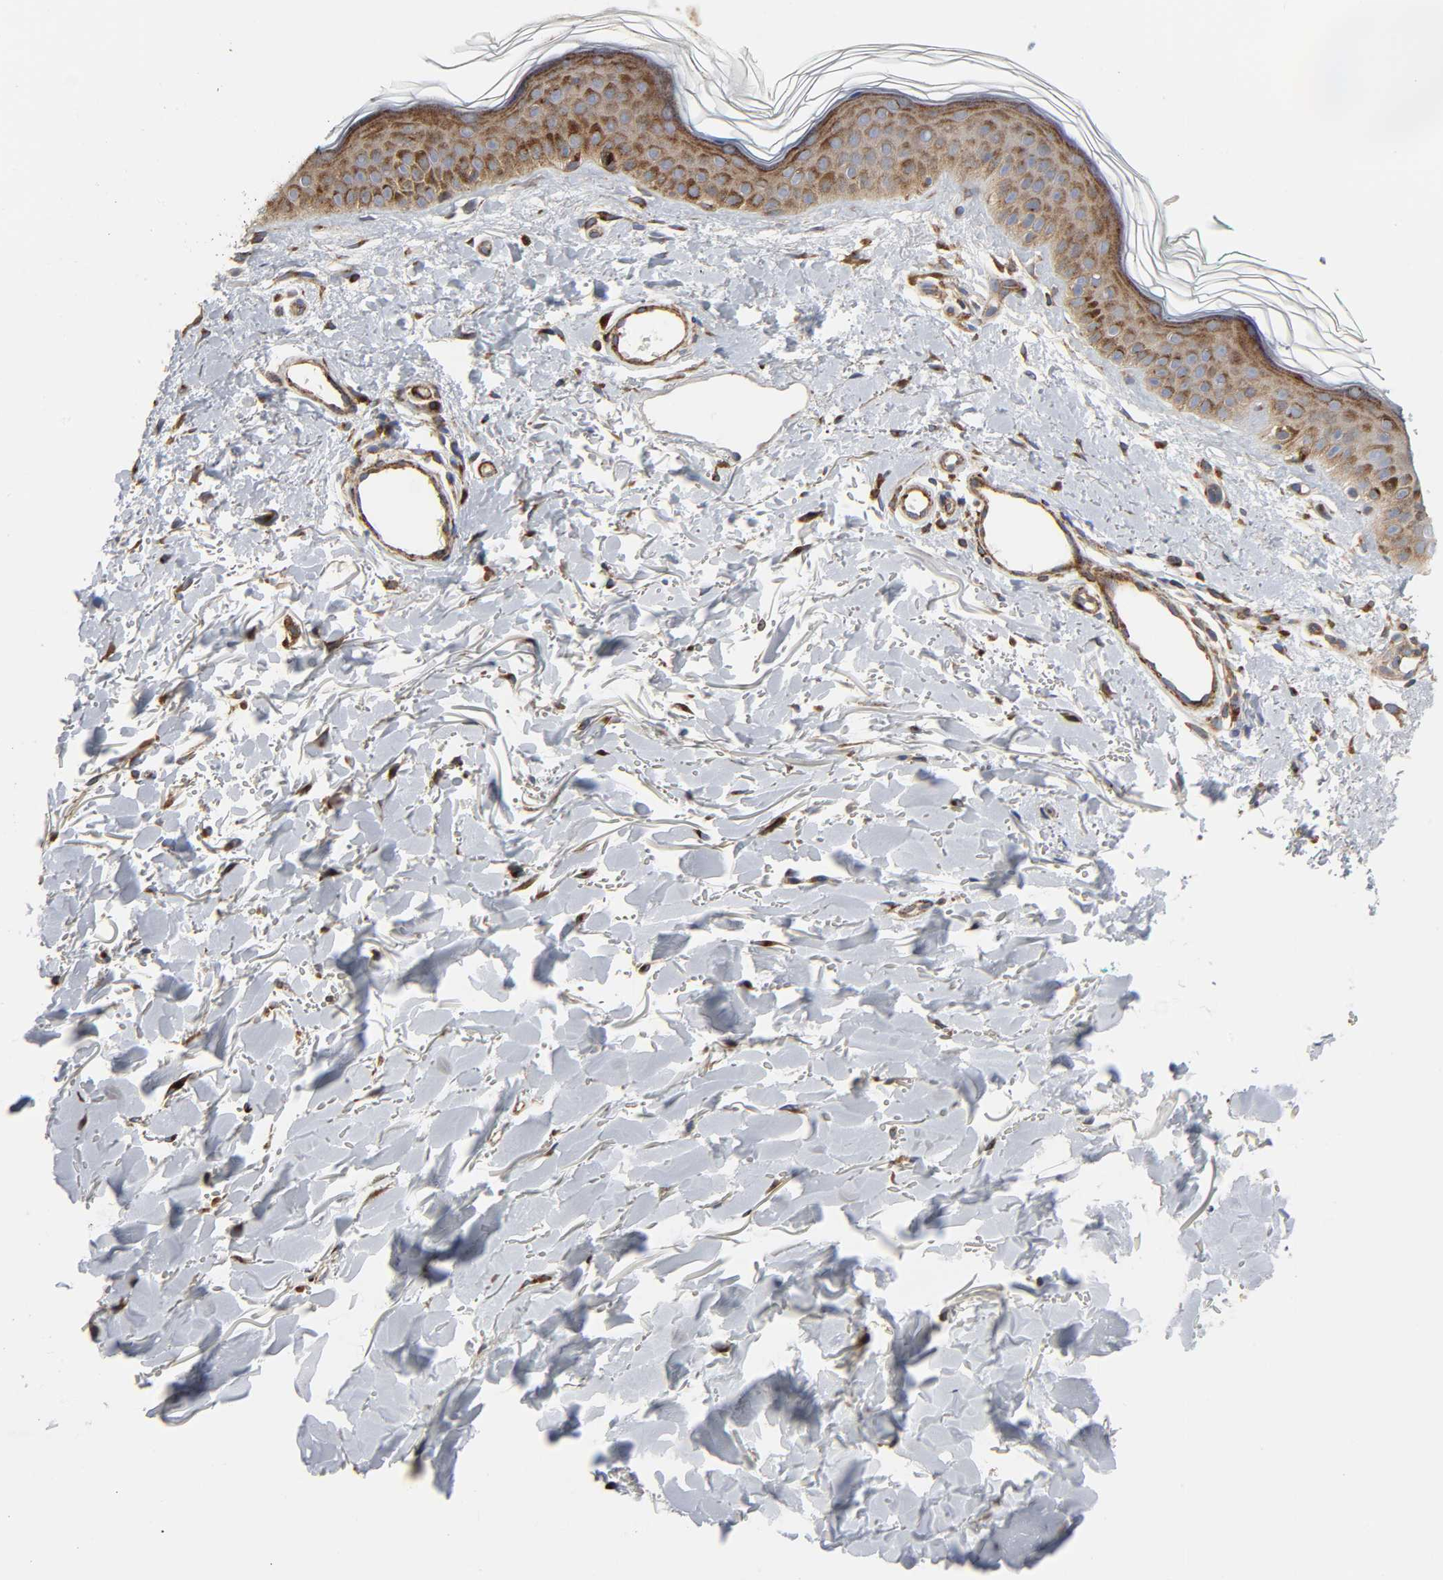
{"staining": {"intensity": "moderate", "quantity": ">75%", "location": "cytoplasmic/membranous"}, "tissue": "skin", "cell_type": "Fibroblasts", "image_type": "normal", "snomed": [{"axis": "morphology", "description": "Normal tissue, NOS"}, {"axis": "topography", "description": "Skin"}], "caption": "Approximately >75% of fibroblasts in unremarkable skin reveal moderate cytoplasmic/membranous protein positivity as visualized by brown immunohistochemical staining.", "gene": "ARHGAP1", "patient": {"sex": "male", "age": 71}}